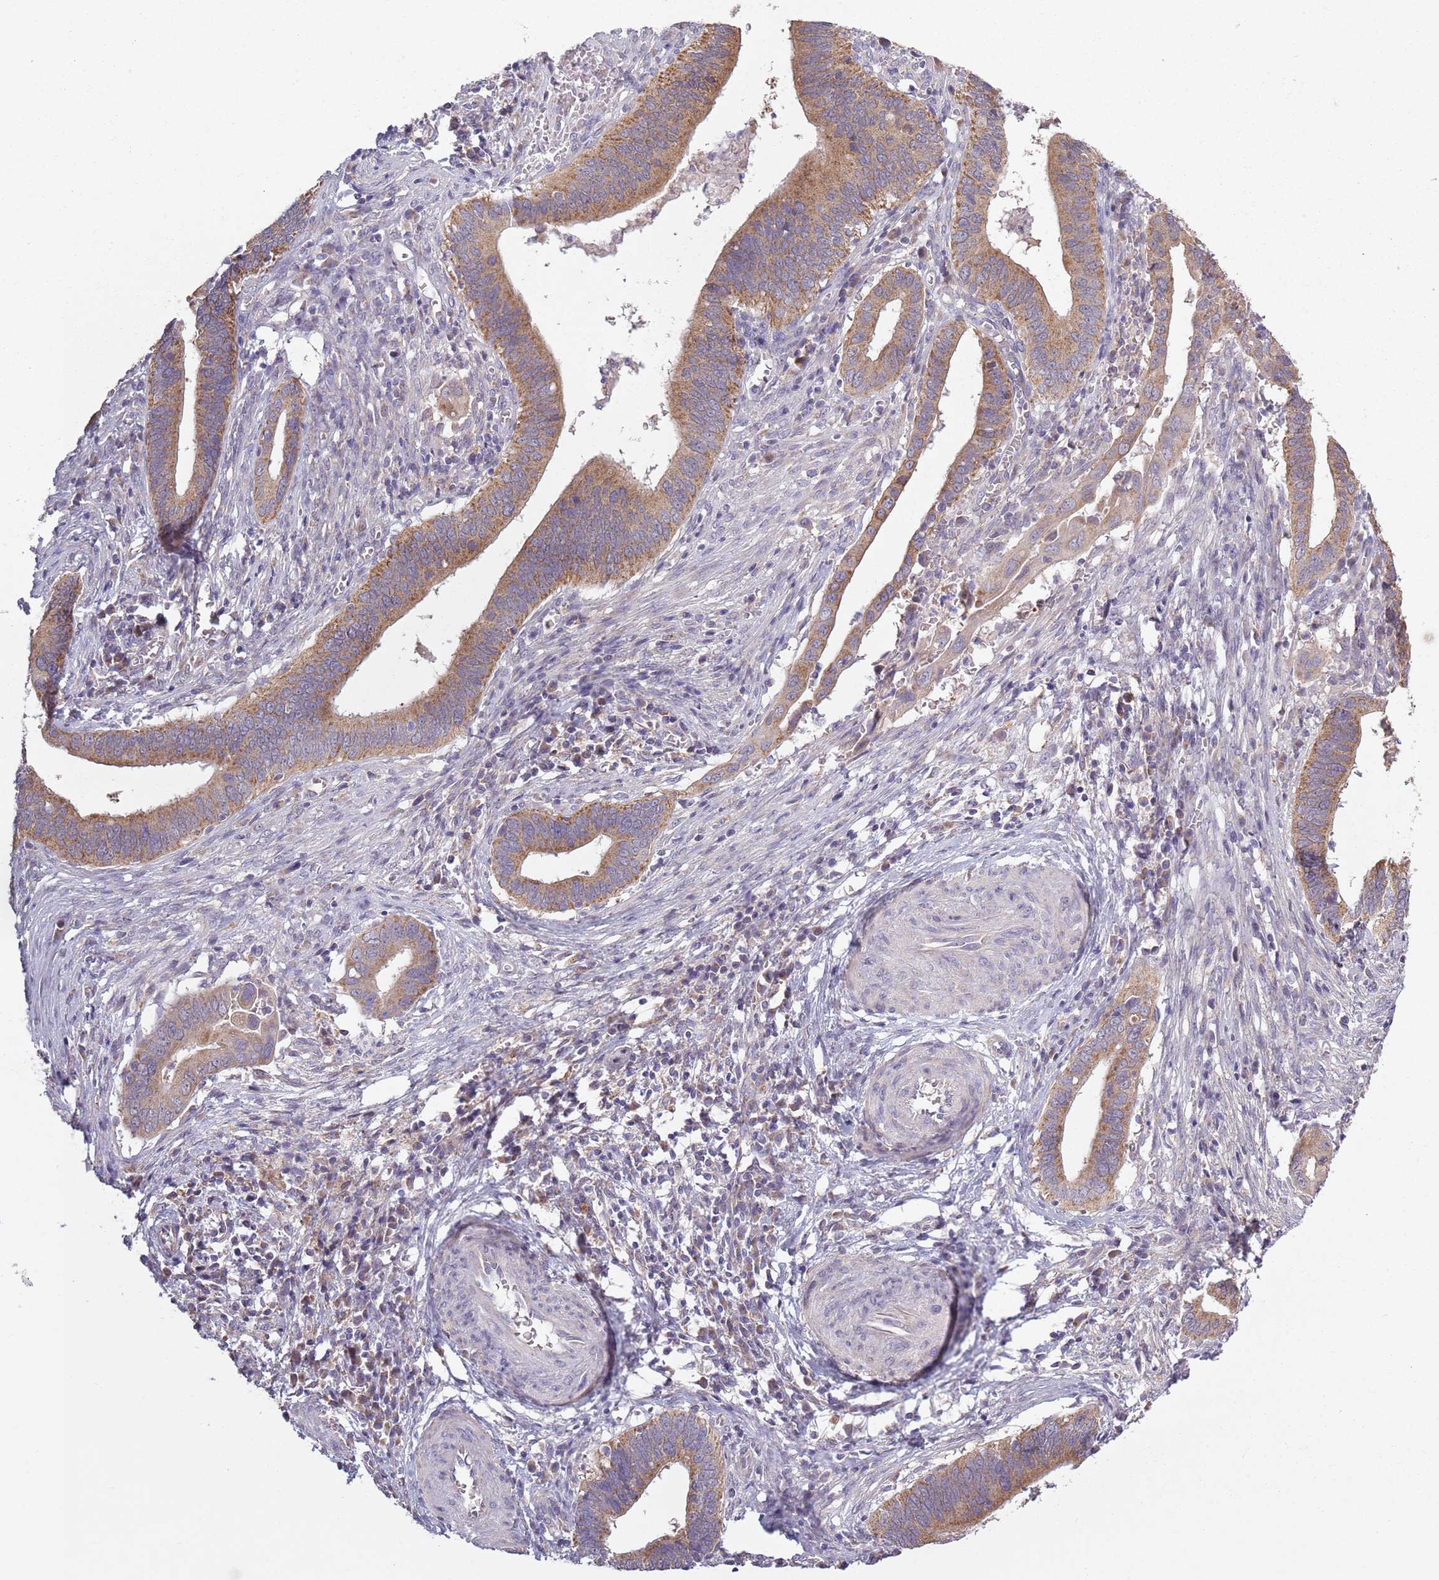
{"staining": {"intensity": "moderate", "quantity": ">75%", "location": "cytoplasmic/membranous"}, "tissue": "cervical cancer", "cell_type": "Tumor cells", "image_type": "cancer", "snomed": [{"axis": "morphology", "description": "Adenocarcinoma, NOS"}, {"axis": "topography", "description": "Cervix"}], "caption": "High-power microscopy captured an immunohistochemistry (IHC) micrograph of cervical cancer (adenocarcinoma), revealing moderate cytoplasmic/membranous positivity in approximately >75% of tumor cells.", "gene": "COQ5", "patient": {"sex": "female", "age": 42}}